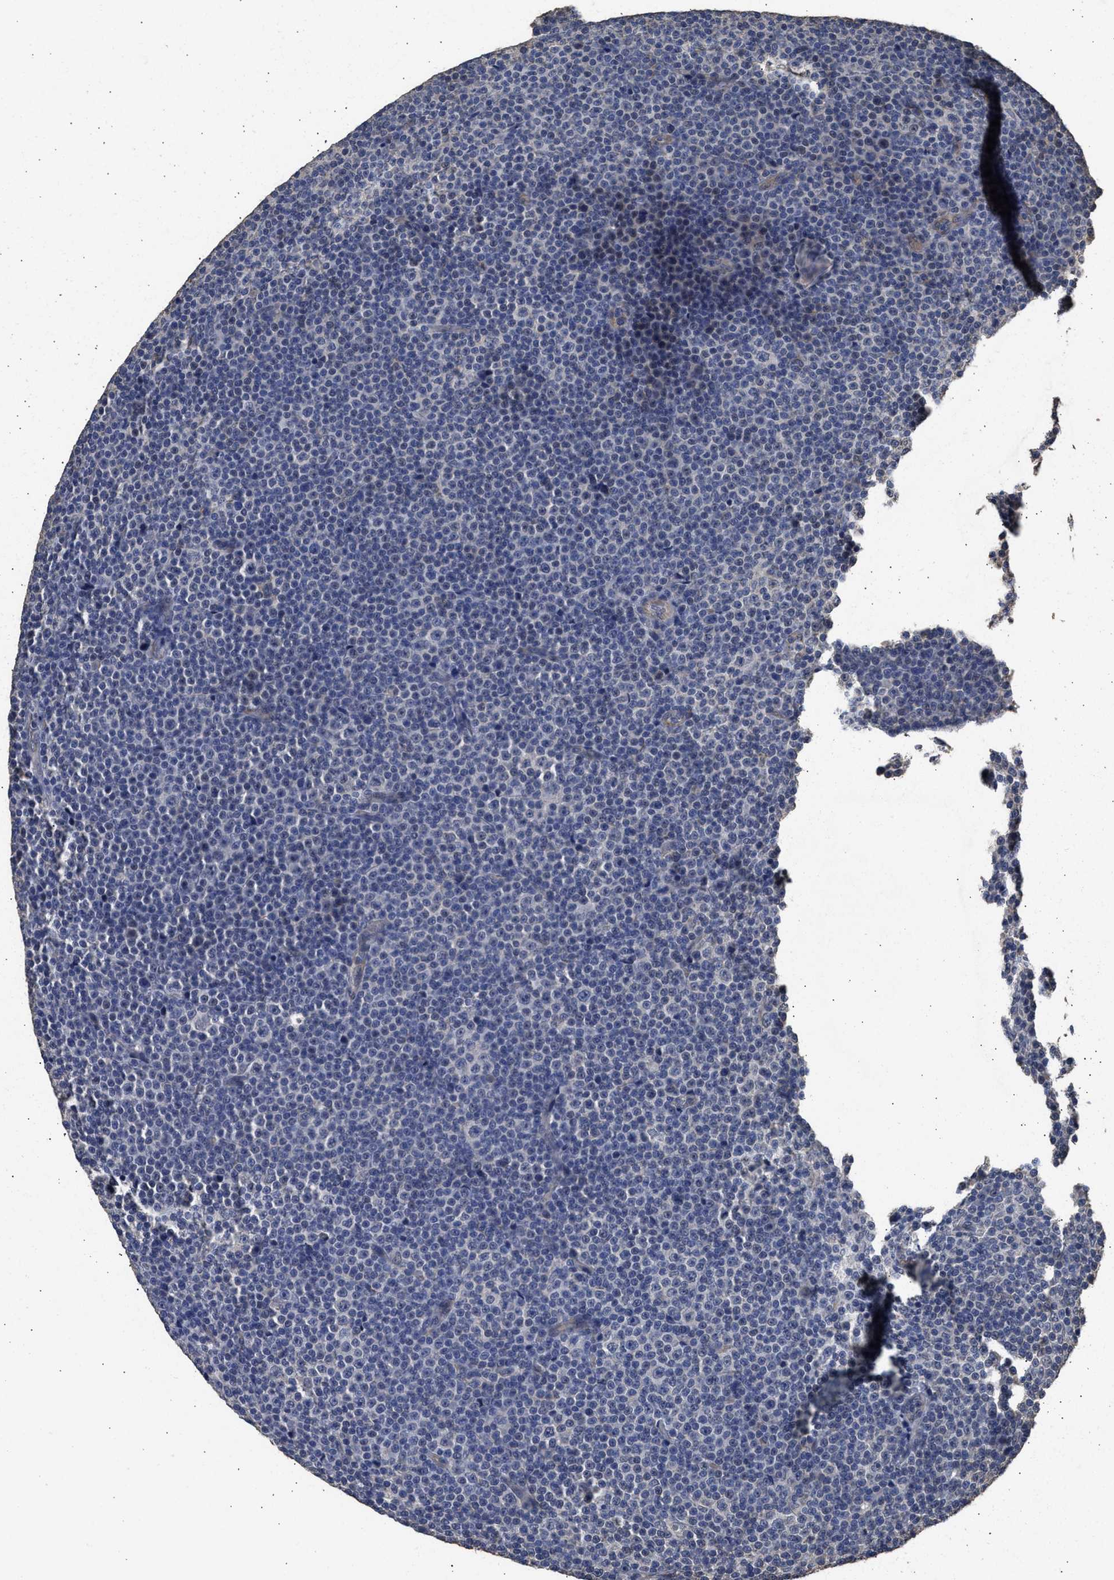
{"staining": {"intensity": "negative", "quantity": "none", "location": "none"}, "tissue": "lymphoma", "cell_type": "Tumor cells", "image_type": "cancer", "snomed": [{"axis": "morphology", "description": "Malignant lymphoma, non-Hodgkin's type, Low grade"}, {"axis": "topography", "description": "Lymph node"}], "caption": "There is no significant expression in tumor cells of lymphoma.", "gene": "SPINT2", "patient": {"sex": "female", "age": 67}}